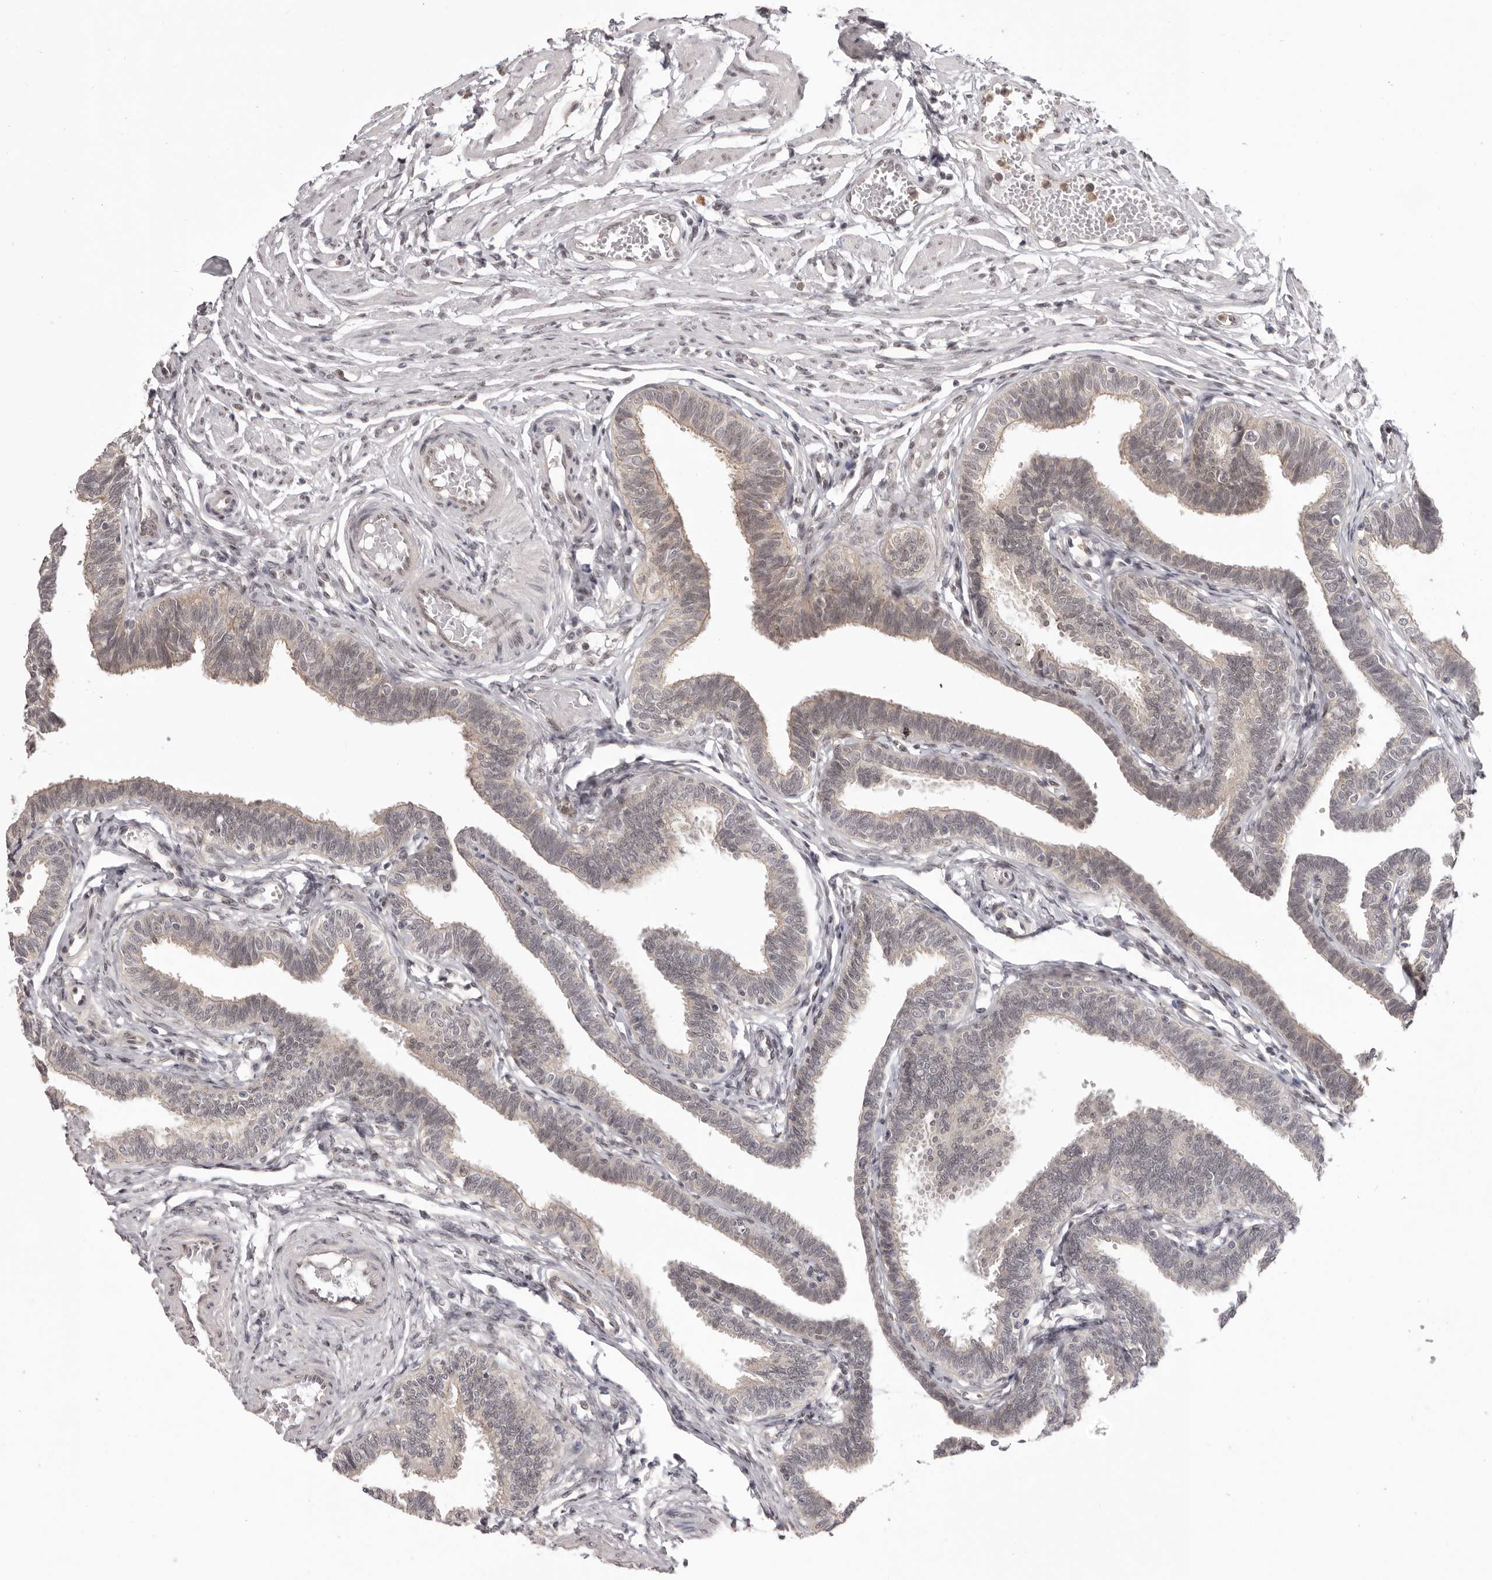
{"staining": {"intensity": "weak", "quantity": "<25%", "location": "cytoplasmic/membranous"}, "tissue": "fallopian tube", "cell_type": "Glandular cells", "image_type": "normal", "snomed": [{"axis": "morphology", "description": "Normal tissue, NOS"}, {"axis": "topography", "description": "Fallopian tube"}, {"axis": "topography", "description": "Ovary"}], "caption": "Immunohistochemistry (IHC) of normal human fallopian tube exhibits no positivity in glandular cells. The staining was performed using DAB to visualize the protein expression in brown, while the nuclei were stained in blue with hematoxylin (Magnification: 20x).", "gene": "RNF2", "patient": {"sex": "female", "age": 23}}